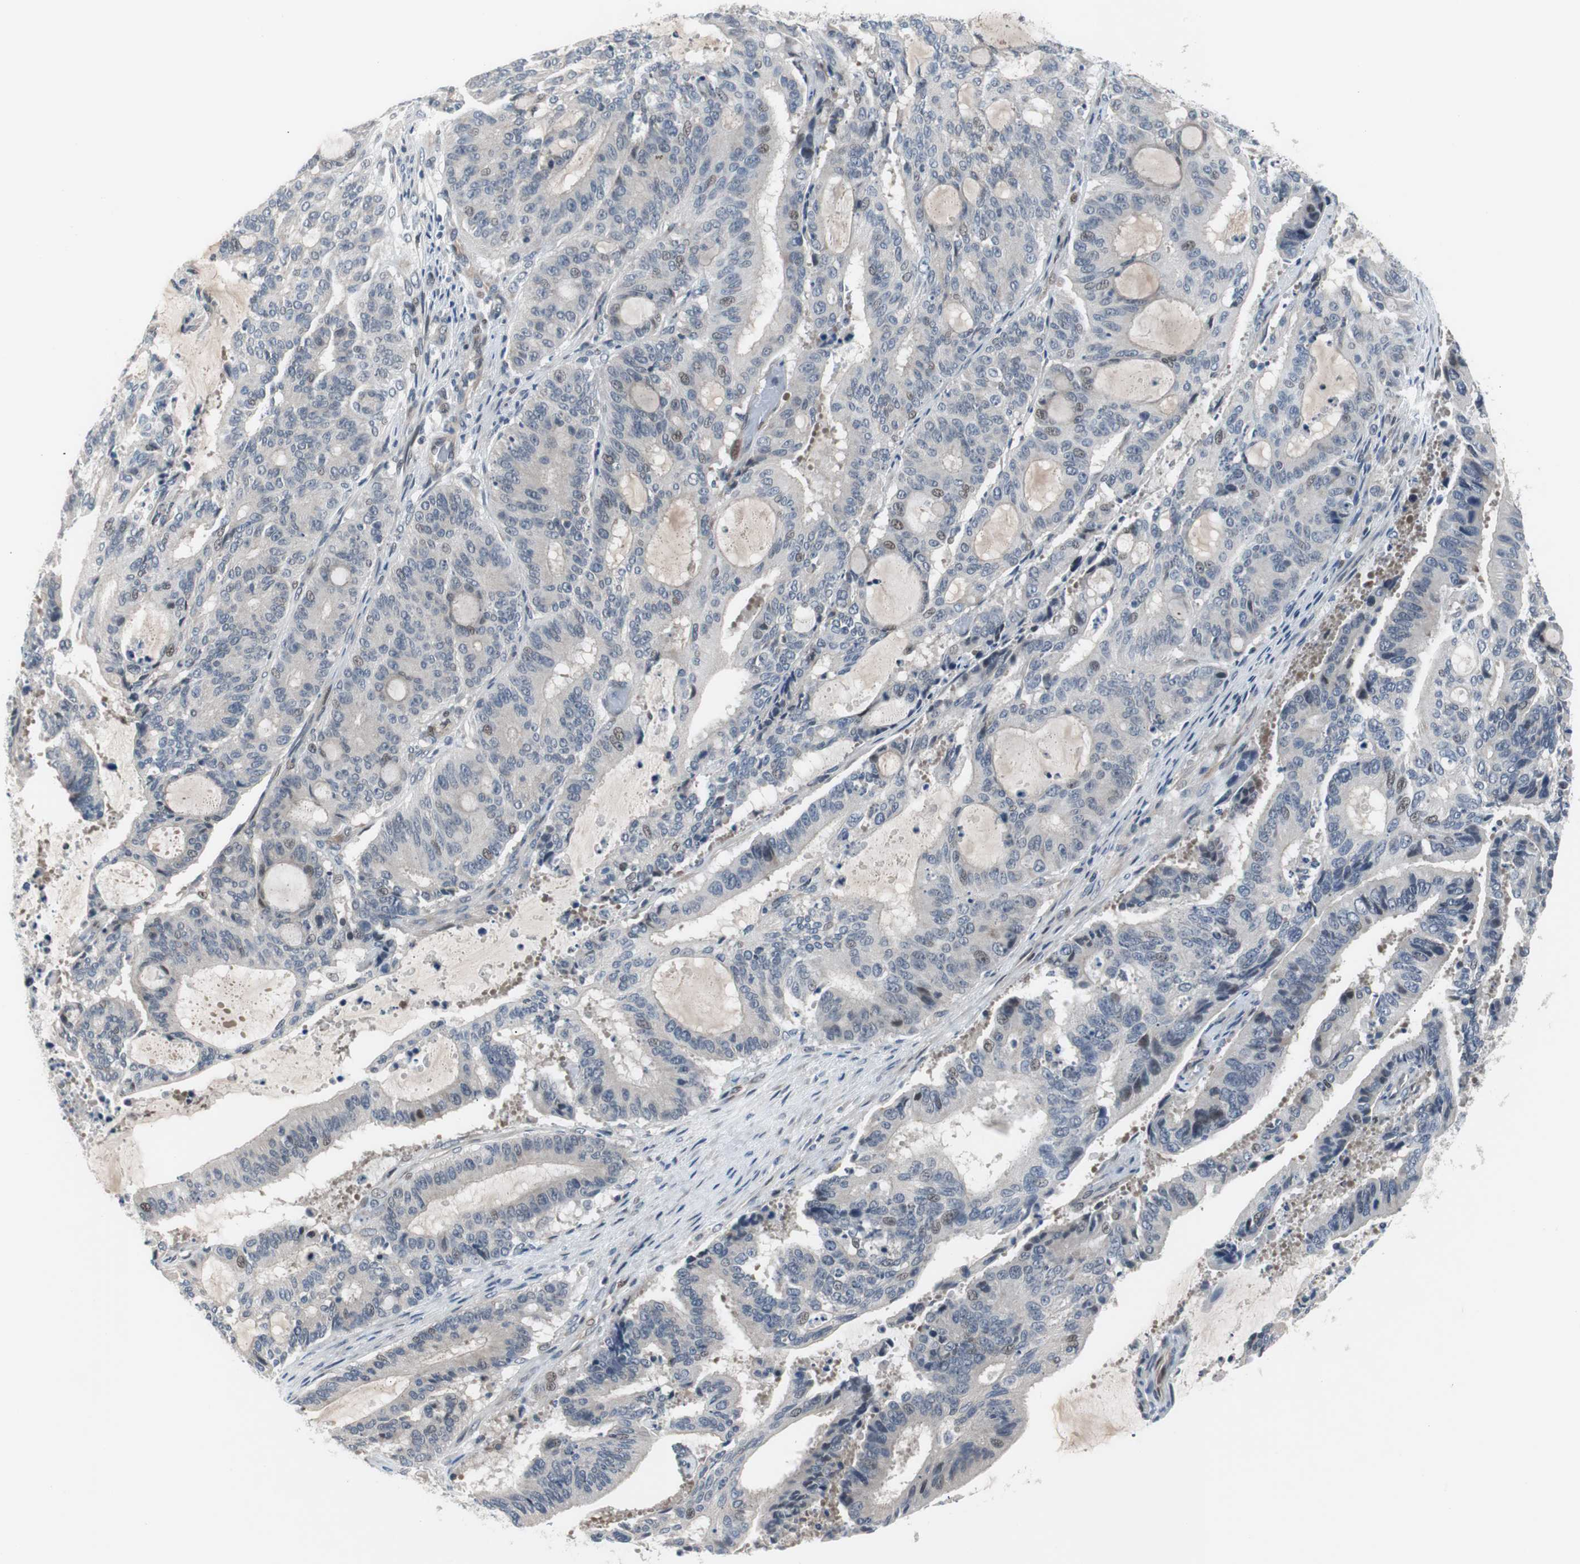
{"staining": {"intensity": "weak", "quantity": "<25%", "location": "nuclear"}, "tissue": "liver cancer", "cell_type": "Tumor cells", "image_type": "cancer", "snomed": [{"axis": "morphology", "description": "Cholangiocarcinoma"}, {"axis": "topography", "description": "Liver"}], "caption": "The photomicrograph demonstrates no significant expression in tumor cells of liver cholangiocarcinoma.", "gene": "MAP2K4", "patient": {"sex": "female", "age": 73}}